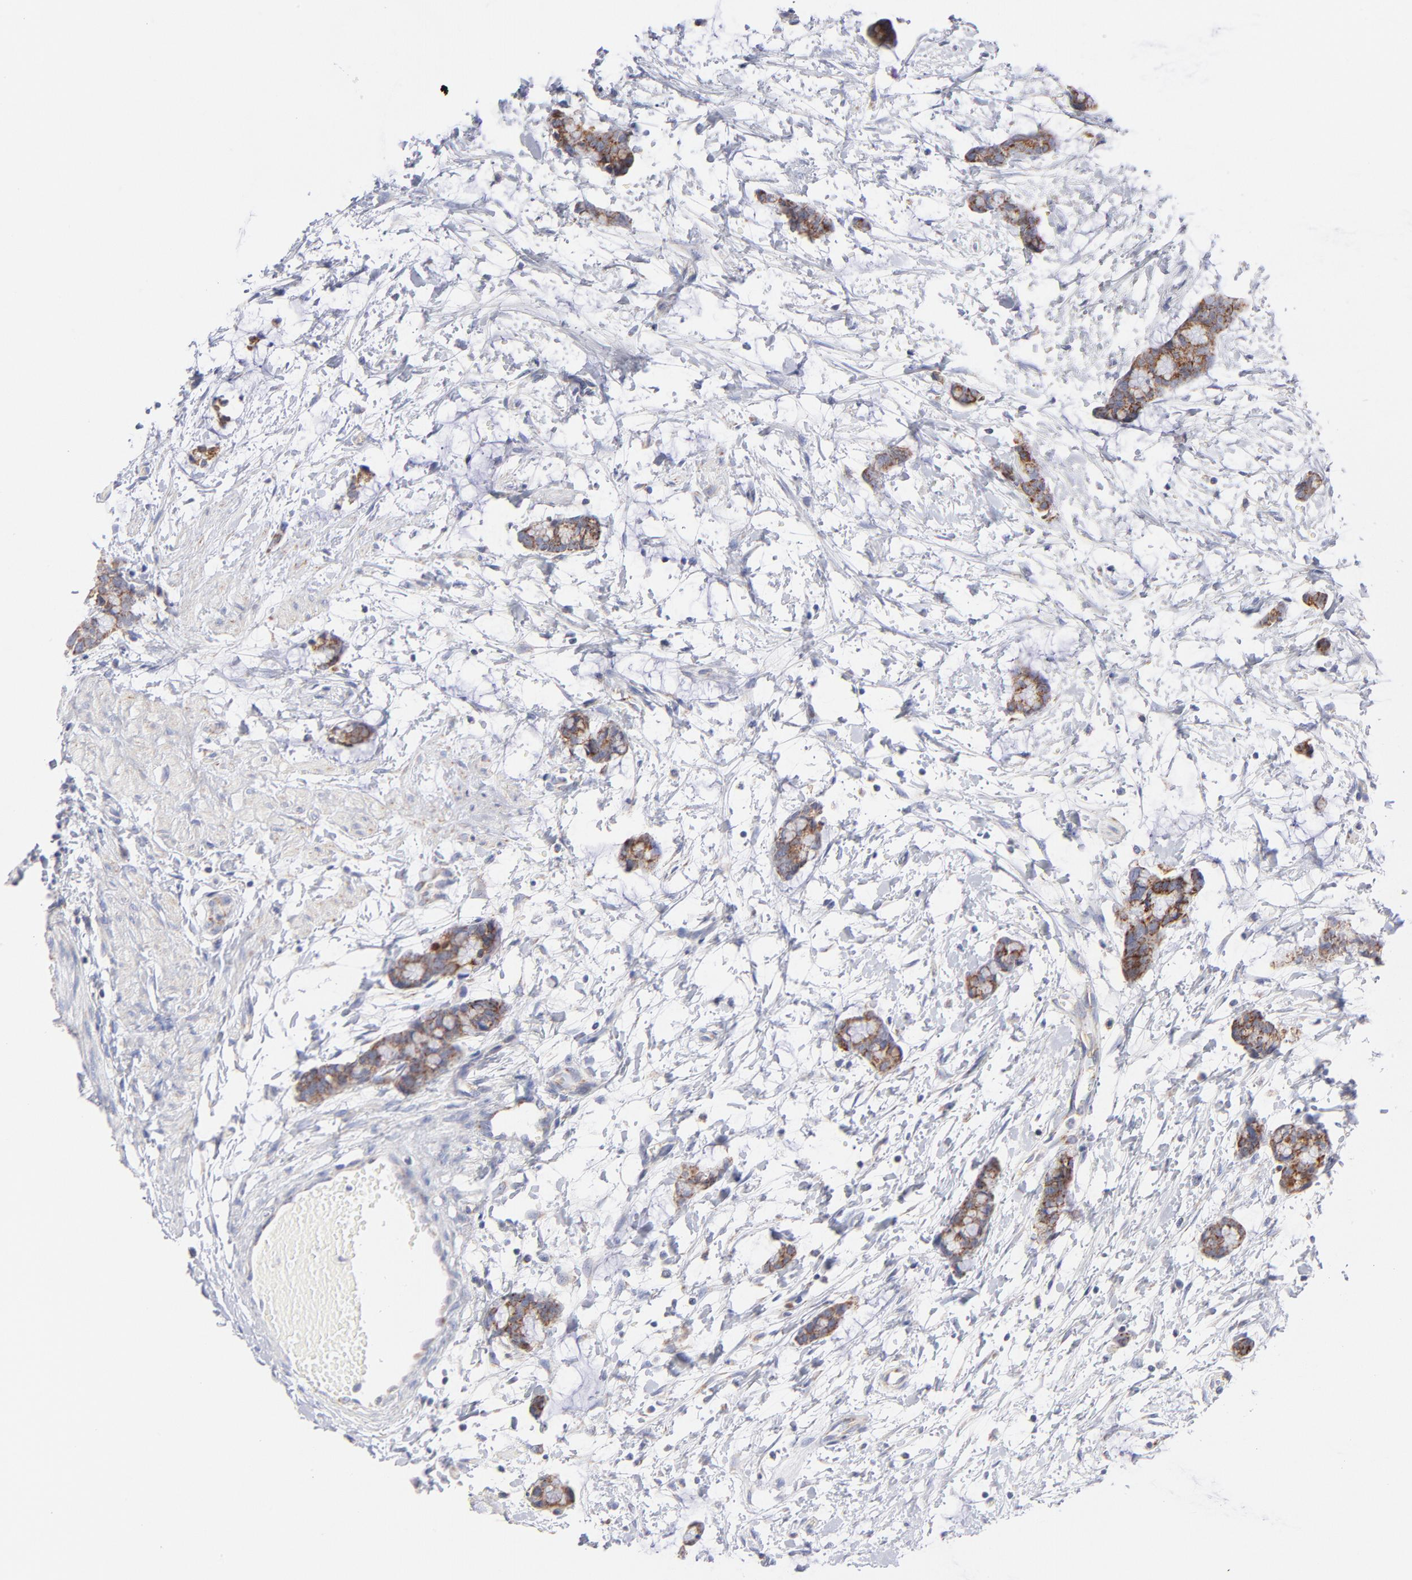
{"staining": {"intensity": "weak", "quantity": ">75%", "location": "cytoplasmic/membranous"}, "tissue": "colorectal cancer", "cell_type": "Tumor cells", "image_type": "cancer", "snomed": [{"axis": "morphology", "description": "Adenocarcinoma, NOS"}, {"axis": "topography", "description": "Colon"}], "caption": "Immunohistochemistry photomicrograph of neoplastic tissue: human adenocarcinoma (colorectal) stained using immunohistochemistry exhibits low levels of weak protein expression localized specifically in the cytoplasmic/membranous of tumor cells, appearing as a cytoplasmic/membranous brown color.", "gene": "TIMM8A", "patient": {"sex": "male", "age": 14}}